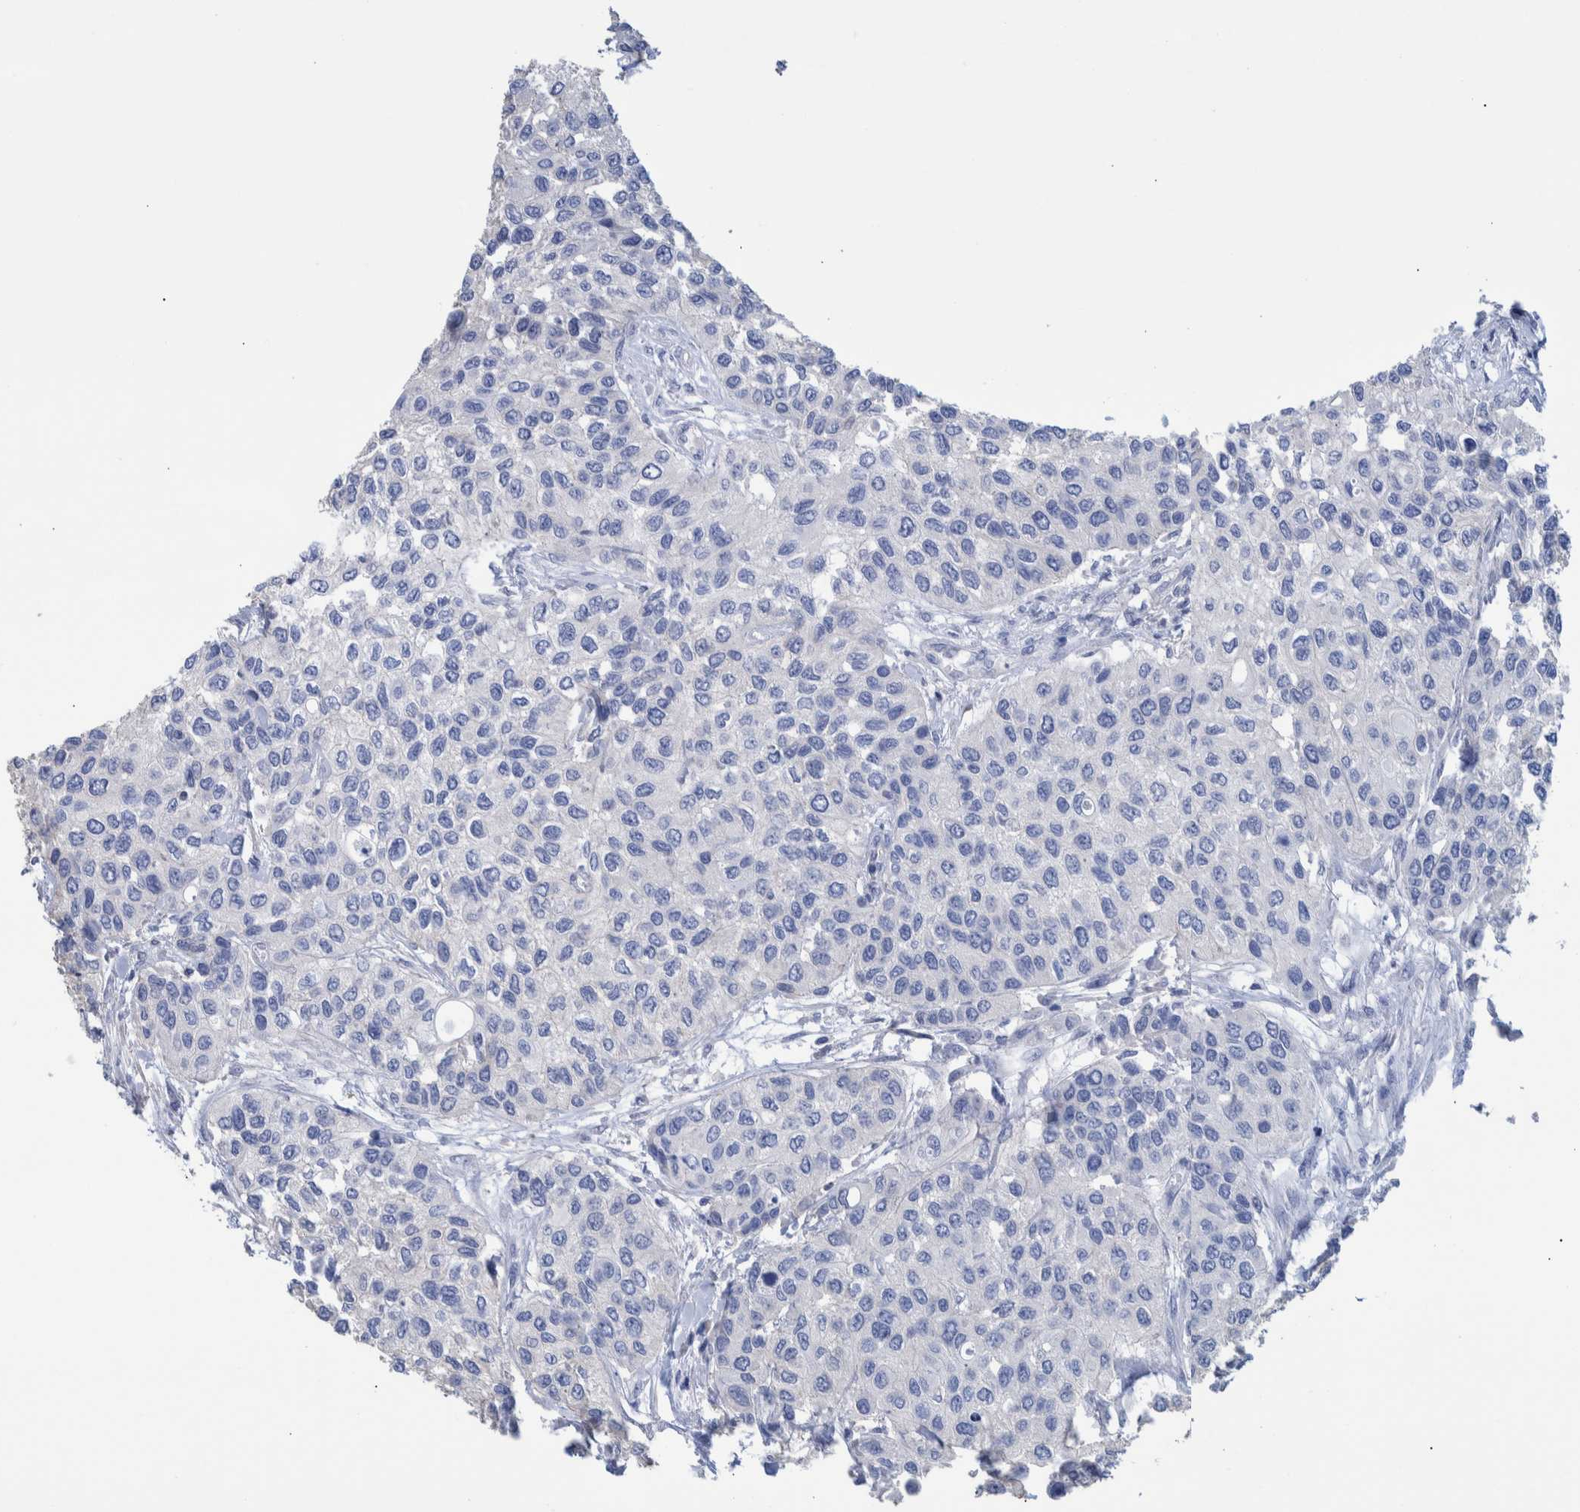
{"staining": {"intensity": "negative", "quantity": "none", "location": "none"}, "tissue": "urothelial cancer", "cell_type": "Tumor cells", "image_type": "cancer", "snomed": [{"axis": "morphology", "description": "Urothelial carcinoma, High grade"}, {"axis": "topography", "description": "Urinary bladder"}], "caption": "This is a histopathology image of IHC staining of urothelial cancer, which shows no staining in tumor cells.", "gene": "PPP3CC", "patient": {"sex": "female", "age": 56}}